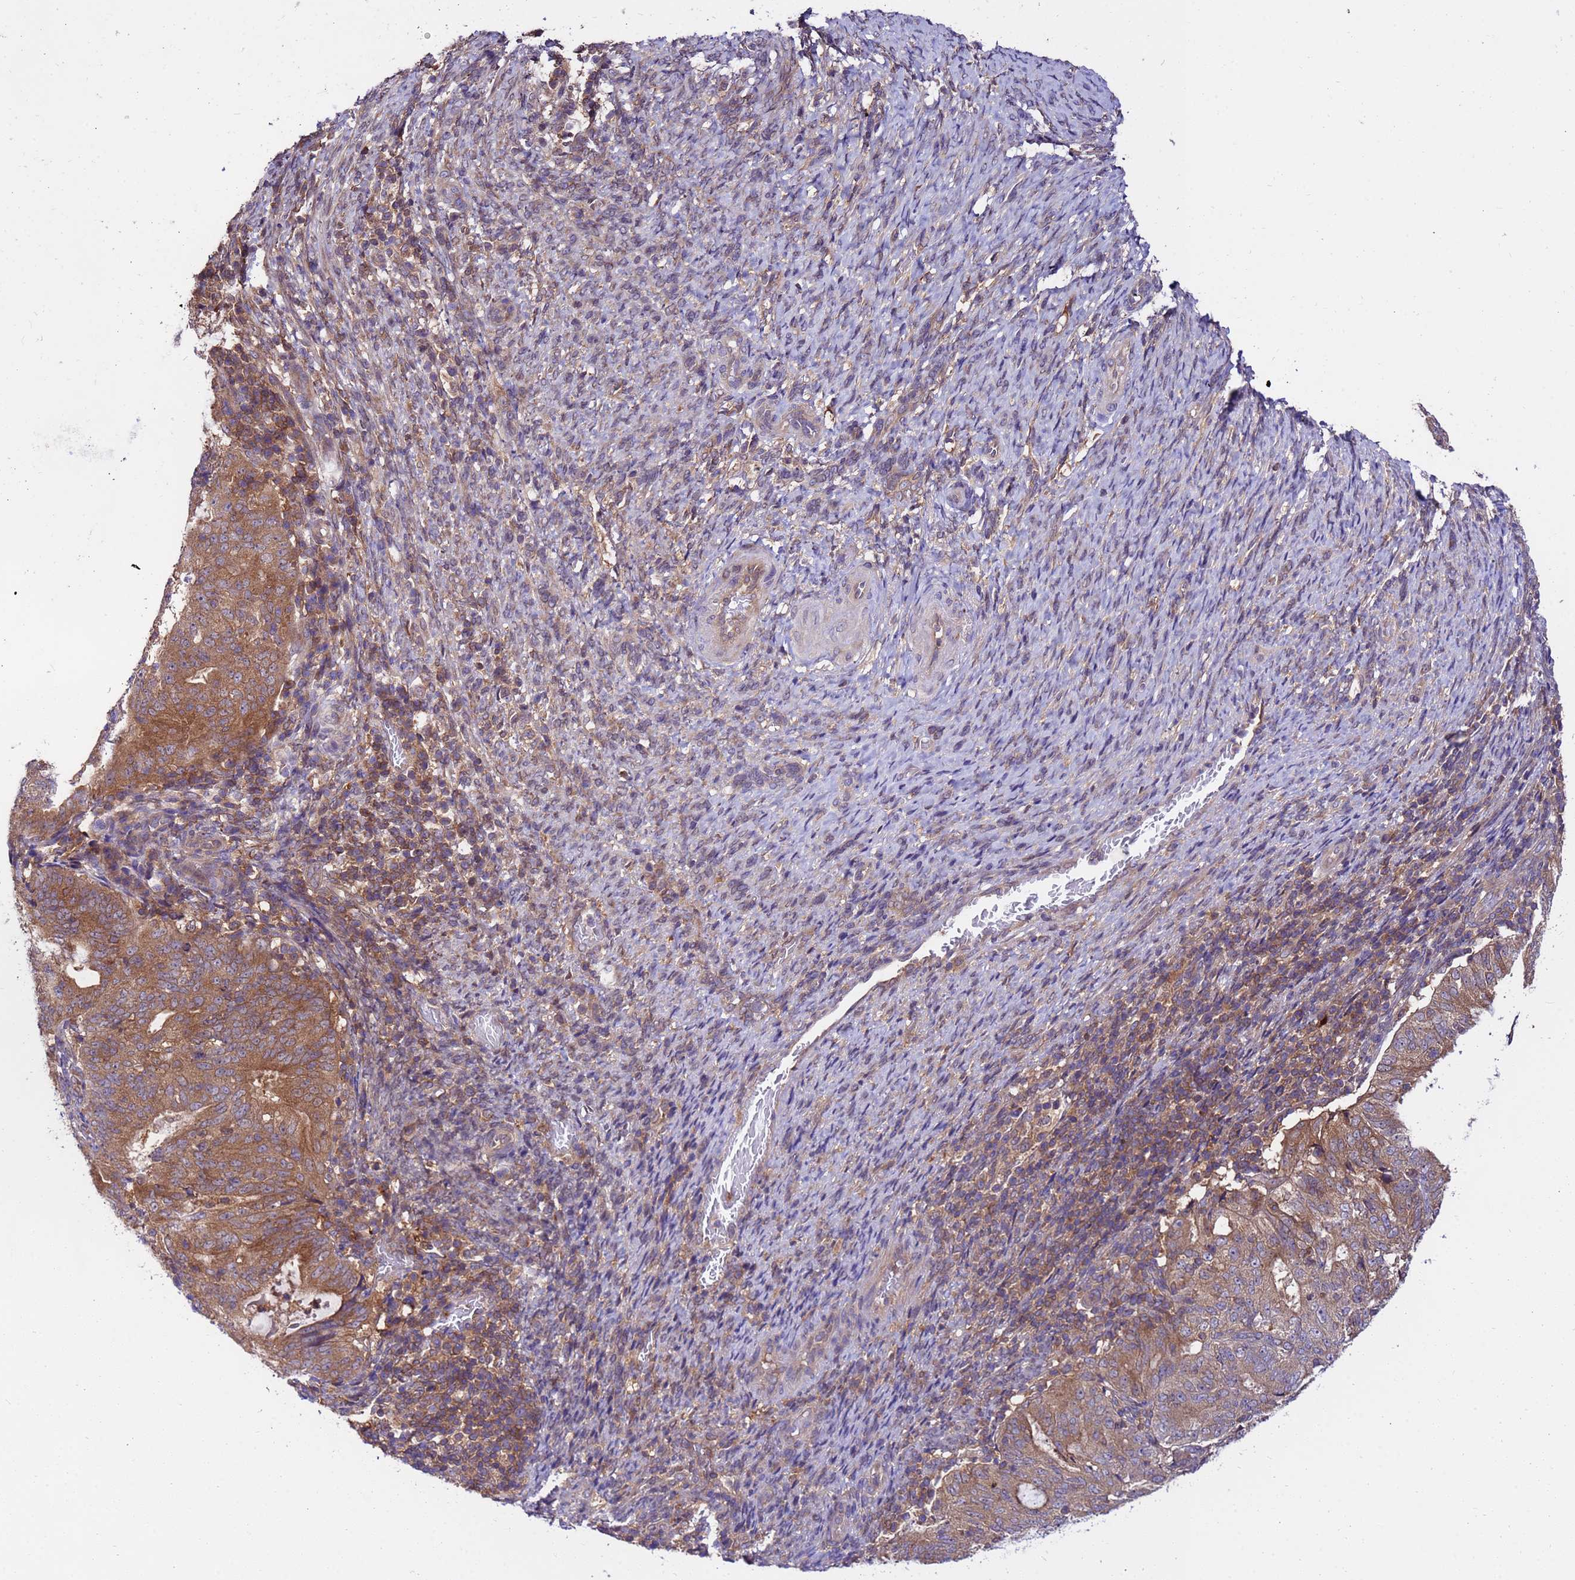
{"staining": {"intensity": "moderate", "quantity": ">75%", "location": "cytoplasmic/membranous"}, "tissue": "endometrial cancer", "cell_type": "Tumor cells", "image_type": "cancer", "snomed": [{"axis": "morphology", "description": "Adenocarcinoma, NOS"}, {"axis": "topography", "description": "Endometrium"}], "caption": "Adenocarcinoma (endometrial) stained with DAB (3,3'-diaminobenzidine) immunohistochemistry displays medium levels of moderate cytoplasmic/membranous positivity in approximately >75% of tumor cells. (IHC, brightfield microscopy, high magnification).", "gene": "GET3", "patient": {"sex": "female", "age": 70}}